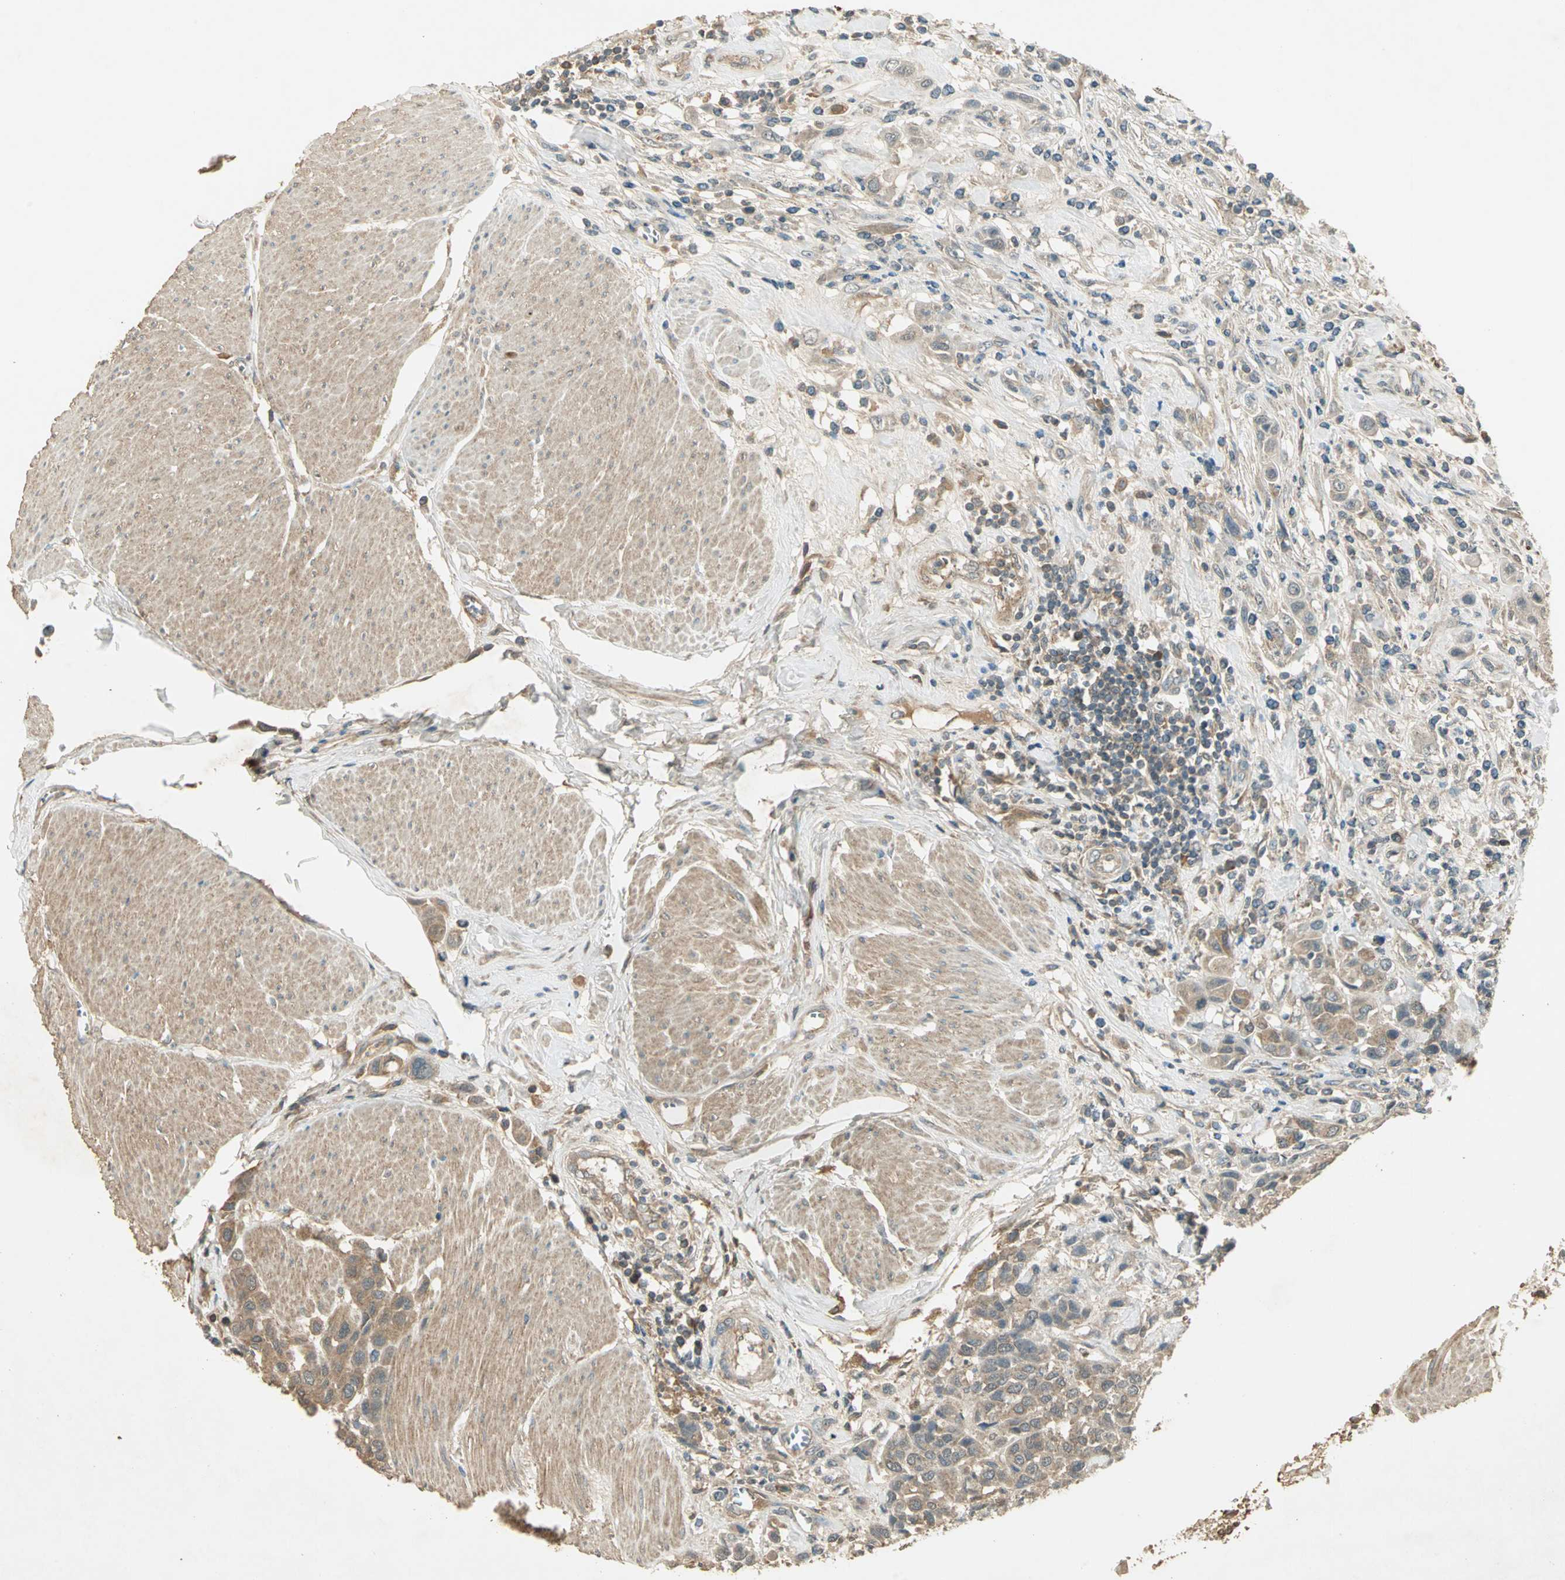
{"staining": {"intensity": "weak", "quantity": ">75%", "location": "cytoplasmic/membranous"}, "tissue": "urothelial cancer", "cell_type": "Tumor cells", "image_type": "cancer", "snomed": [{"axis": "morphology", "description": "Urothelial carcinoma, High grade"}, {"axis": "topography", "description": "Urinary bladder"}], "caption": "Weak cytoplasmic/membranous staining for a protein is identified in approximately >75% of tumor cells of urothelial cancer using IHC.", "gene": "KEAP1", "patient": {"sex": "male", "age": 50}}